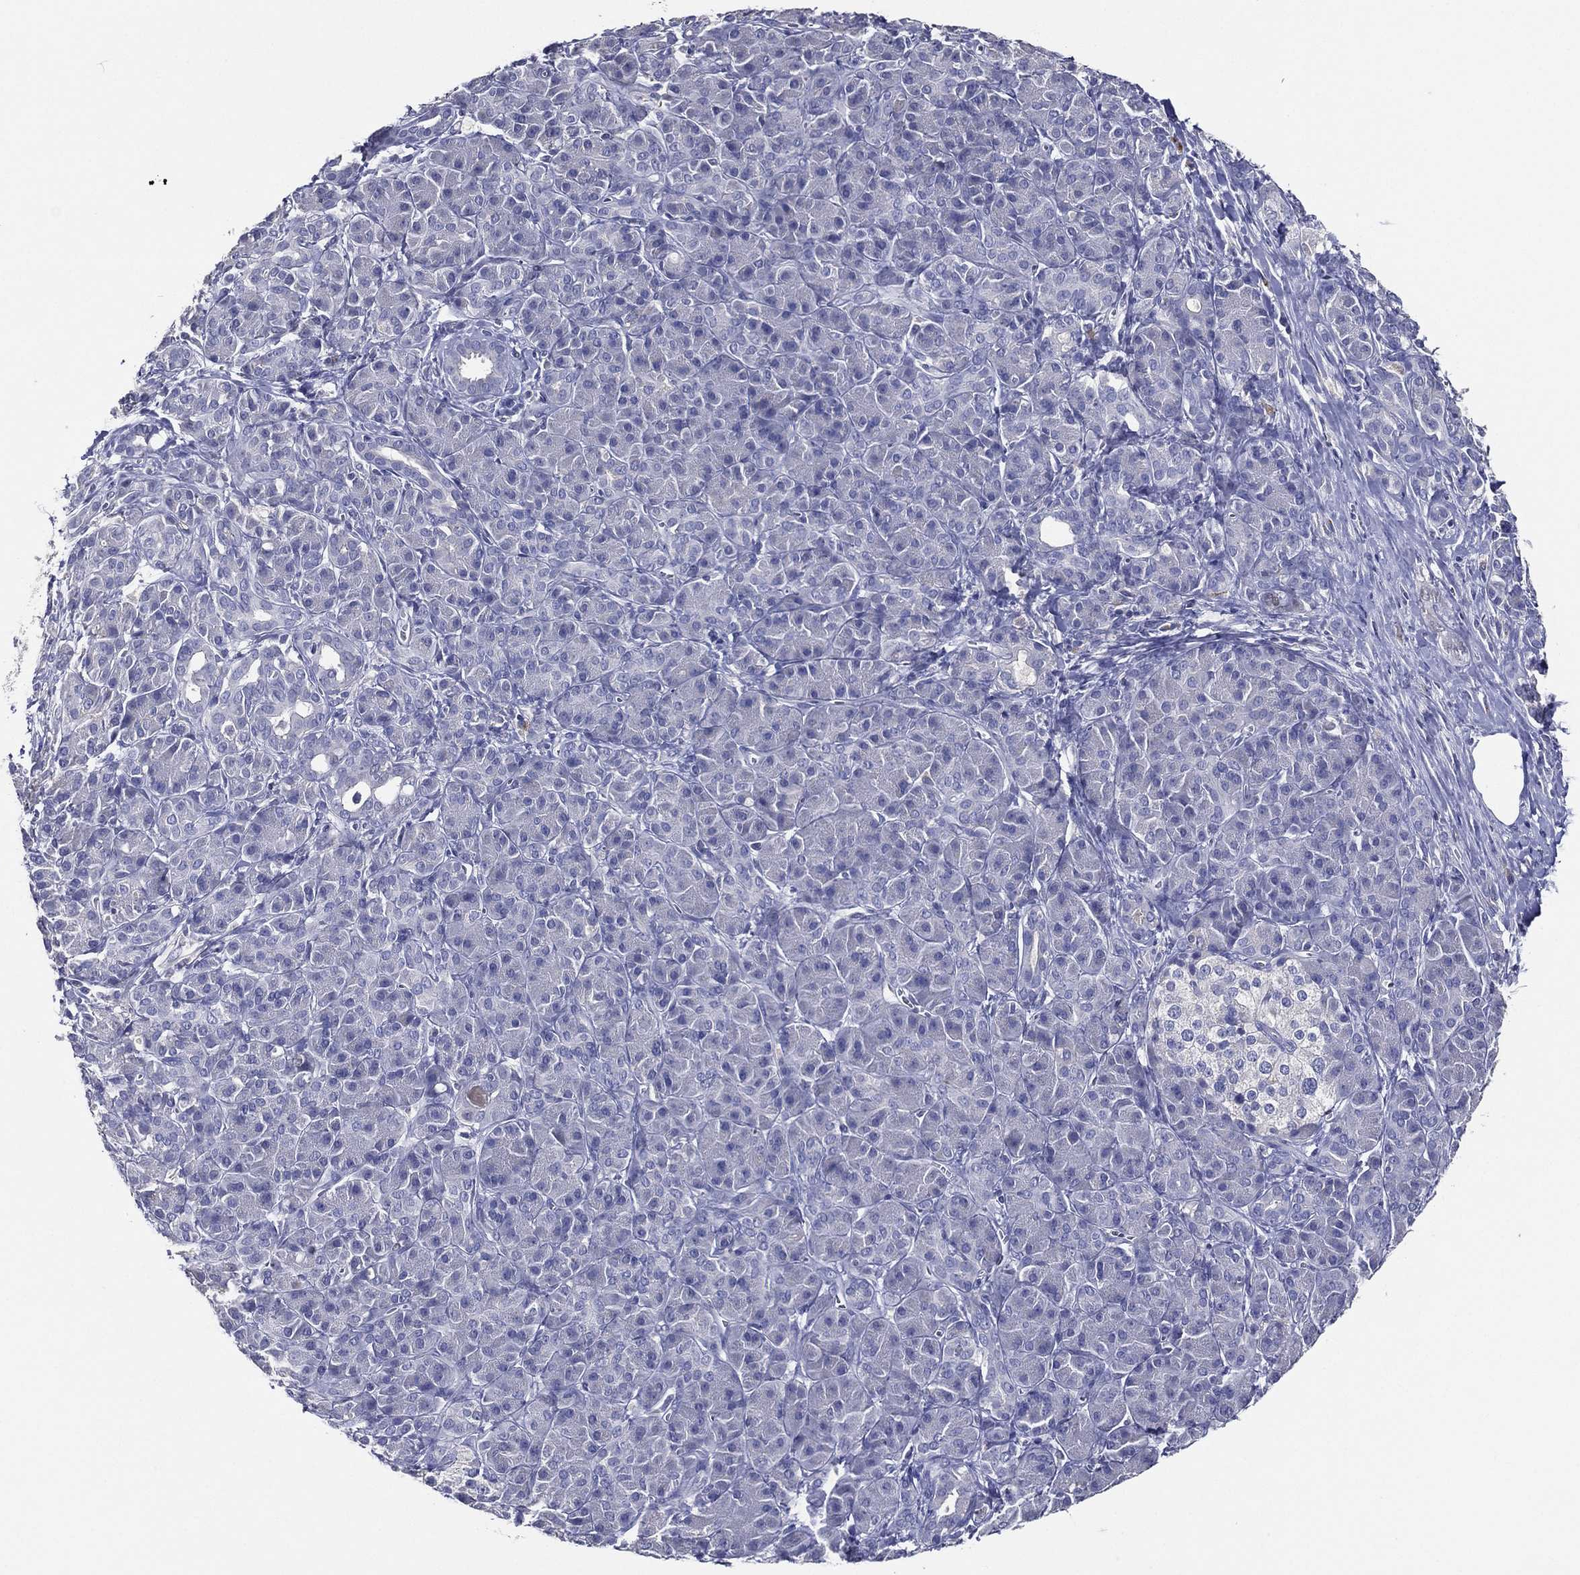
{"staining": {"intensity": "negative", "quantity": "none", "location": "none"}, "tissue": "pancreatic cancer", "cell_type": "Tumor cells", "image_type": "cancer", "snomed": [{"axis": "morphology", "description": "Adenocarcinoma, NOS"}, {"axis": "topography", "description": "Pancreas"}], "caption": "Tumor cells are negative for brown protein staining in pancreatic cancer. Nuclei are stained in blue.", "gene": "TFAP2A", "patient": {"sex": "male", "age": 61}}